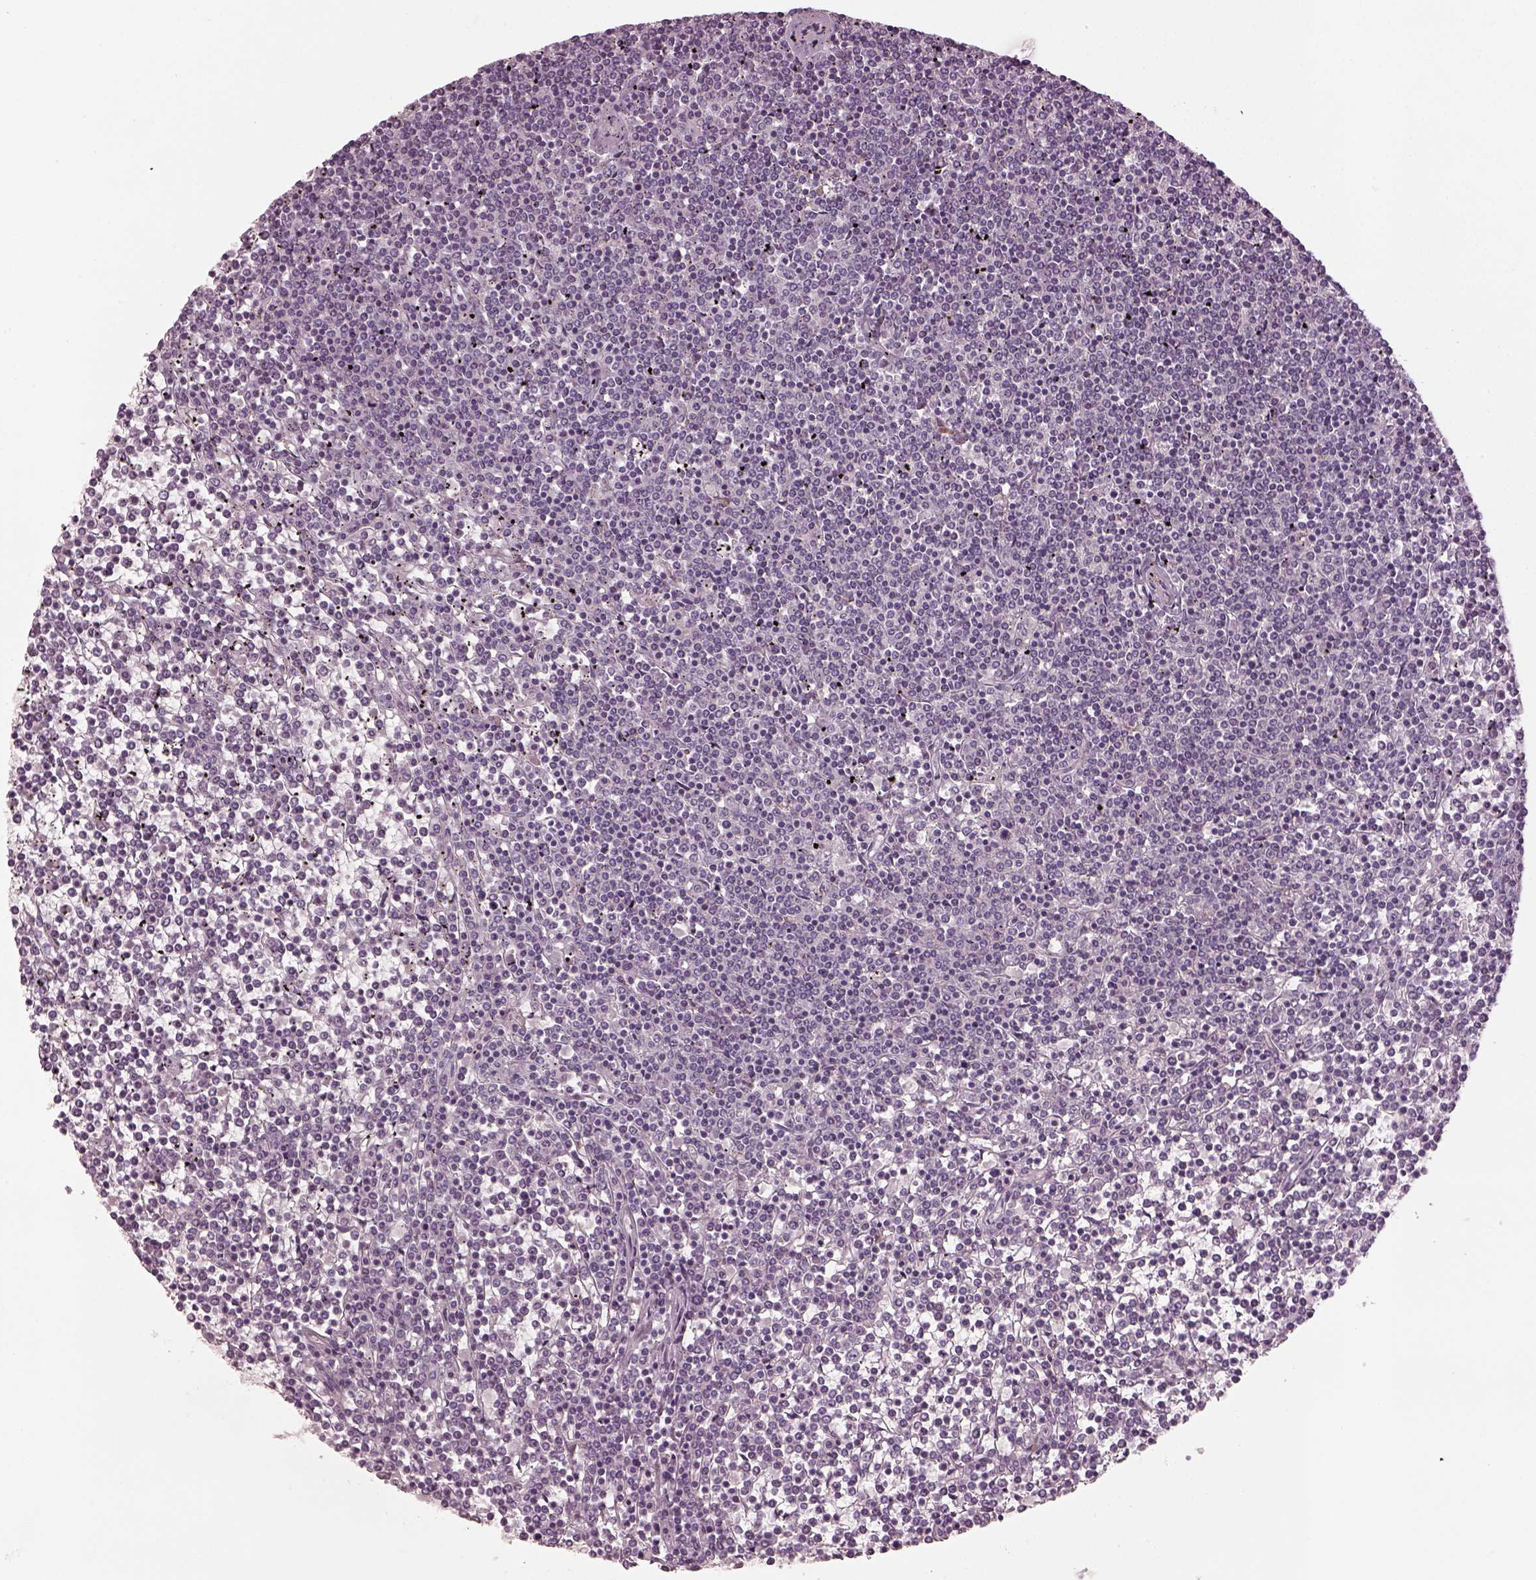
{"staining": {"intensity": "negative", "quantity": "none", "location": "none"}, "tissue": "lymphoma", "cell_type": "Tumor cells", "image_type": "cancer", "snomed": [{"axis": "morphology", "description": "Malignant lymphoma, non-Hodgkin's type, Low grade"}, {"axis": "topography", "description": "Spleen"}], "caption": "Lymphoma was stained to show a protein in brown. There is no significant staining in tumor cells.", "gene": "SPATA6L", "patient": {"sex": "female", "age": 19}}